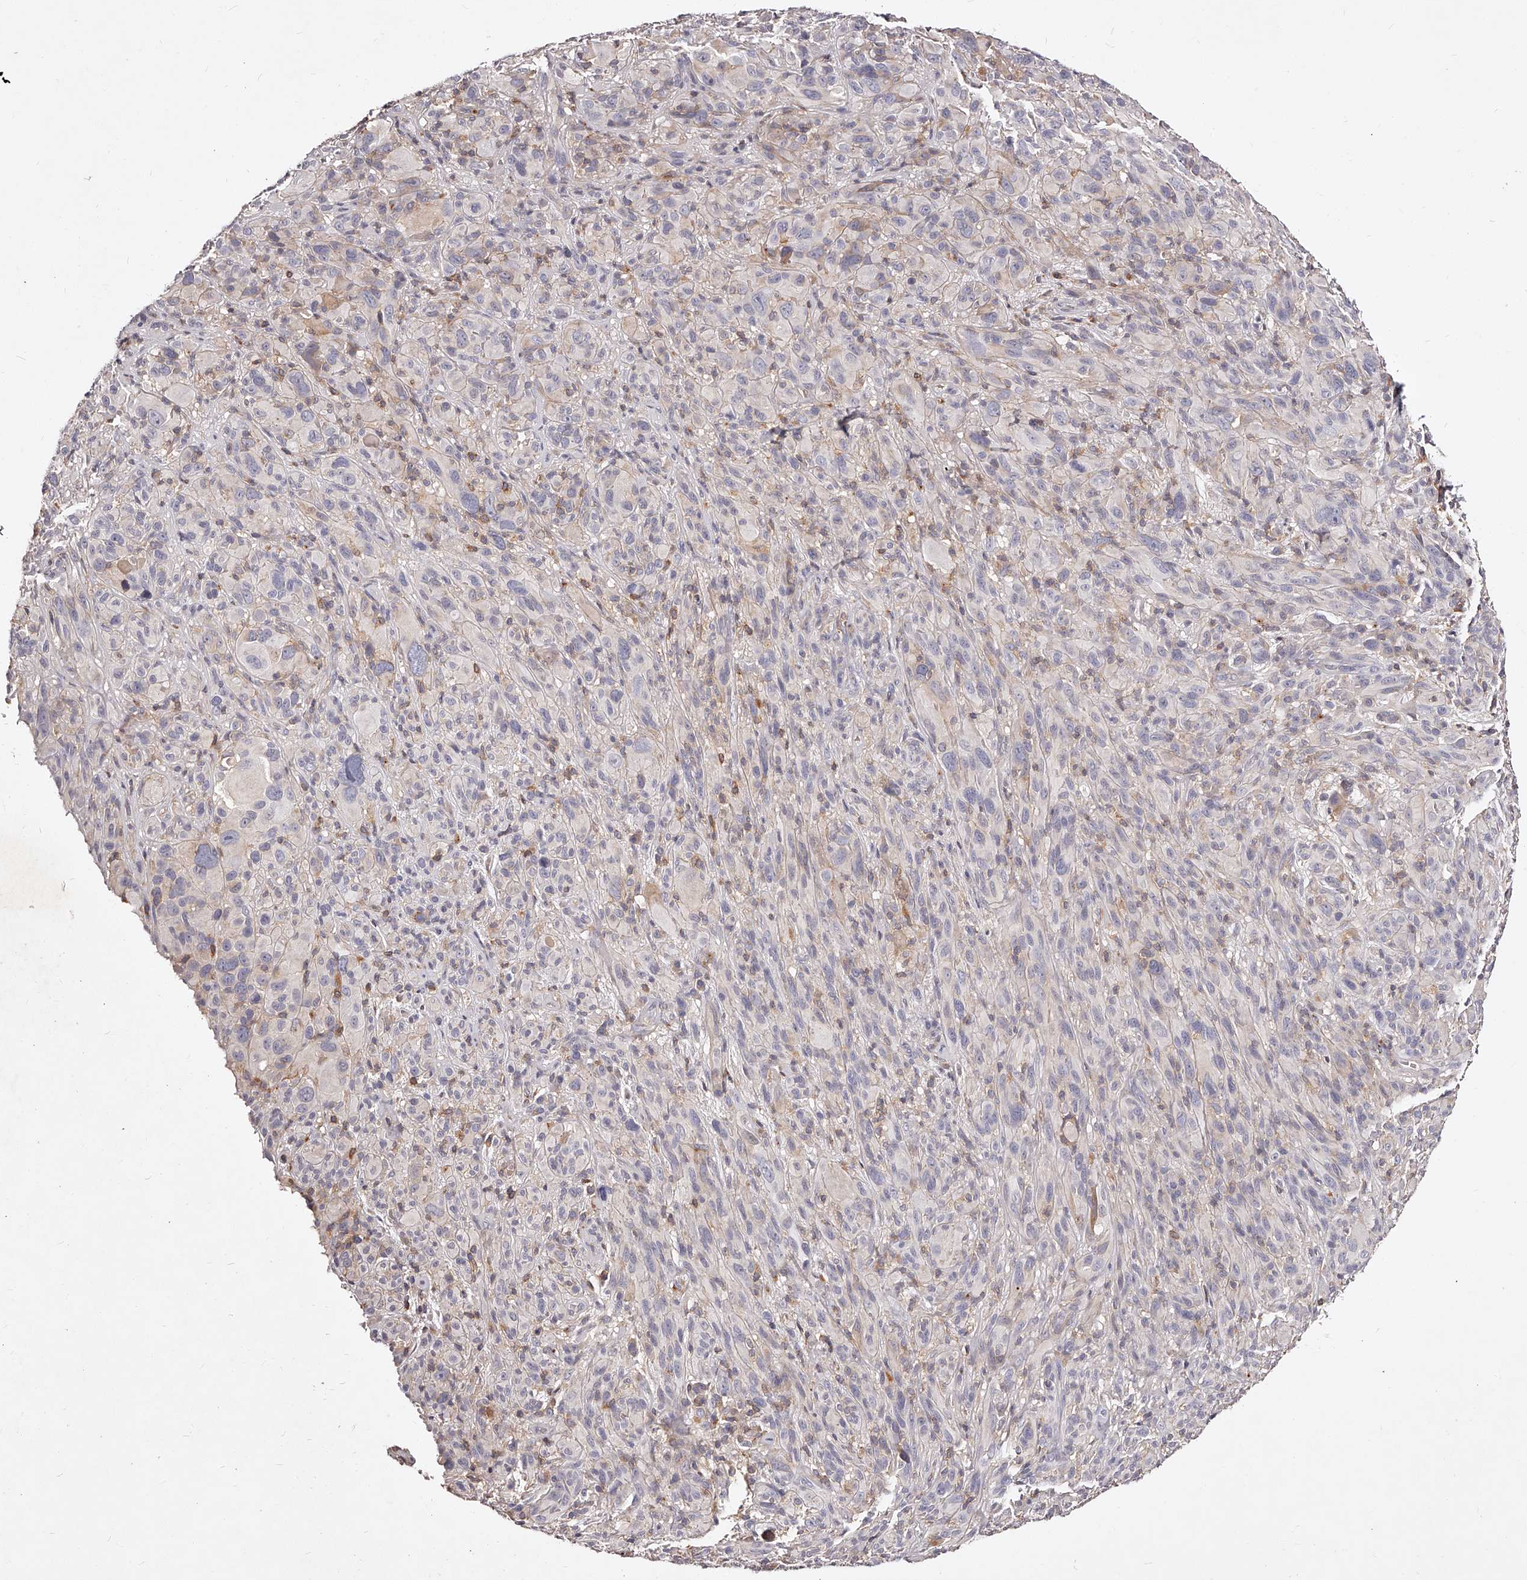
{"staining": {"intensity": "negative", "quantity": "none", "location": "none"}, "tissue": "melanoma", "cell_type": "Tumor cells", "image_type": "cancer", "snomed": [{"axis": "morphology", "description": "Malignant melanoma, NOS"}, {"axis": "topography", "description": "Skin of head"}], "caption": "Immunohistochemistry photomicrograph of neoplastic tissue: melanoma stained with DAB shows no significant protein staining in tumor cells.", "gene": "PHACTR1", "patient": {"sex": "male", "age": 96}}